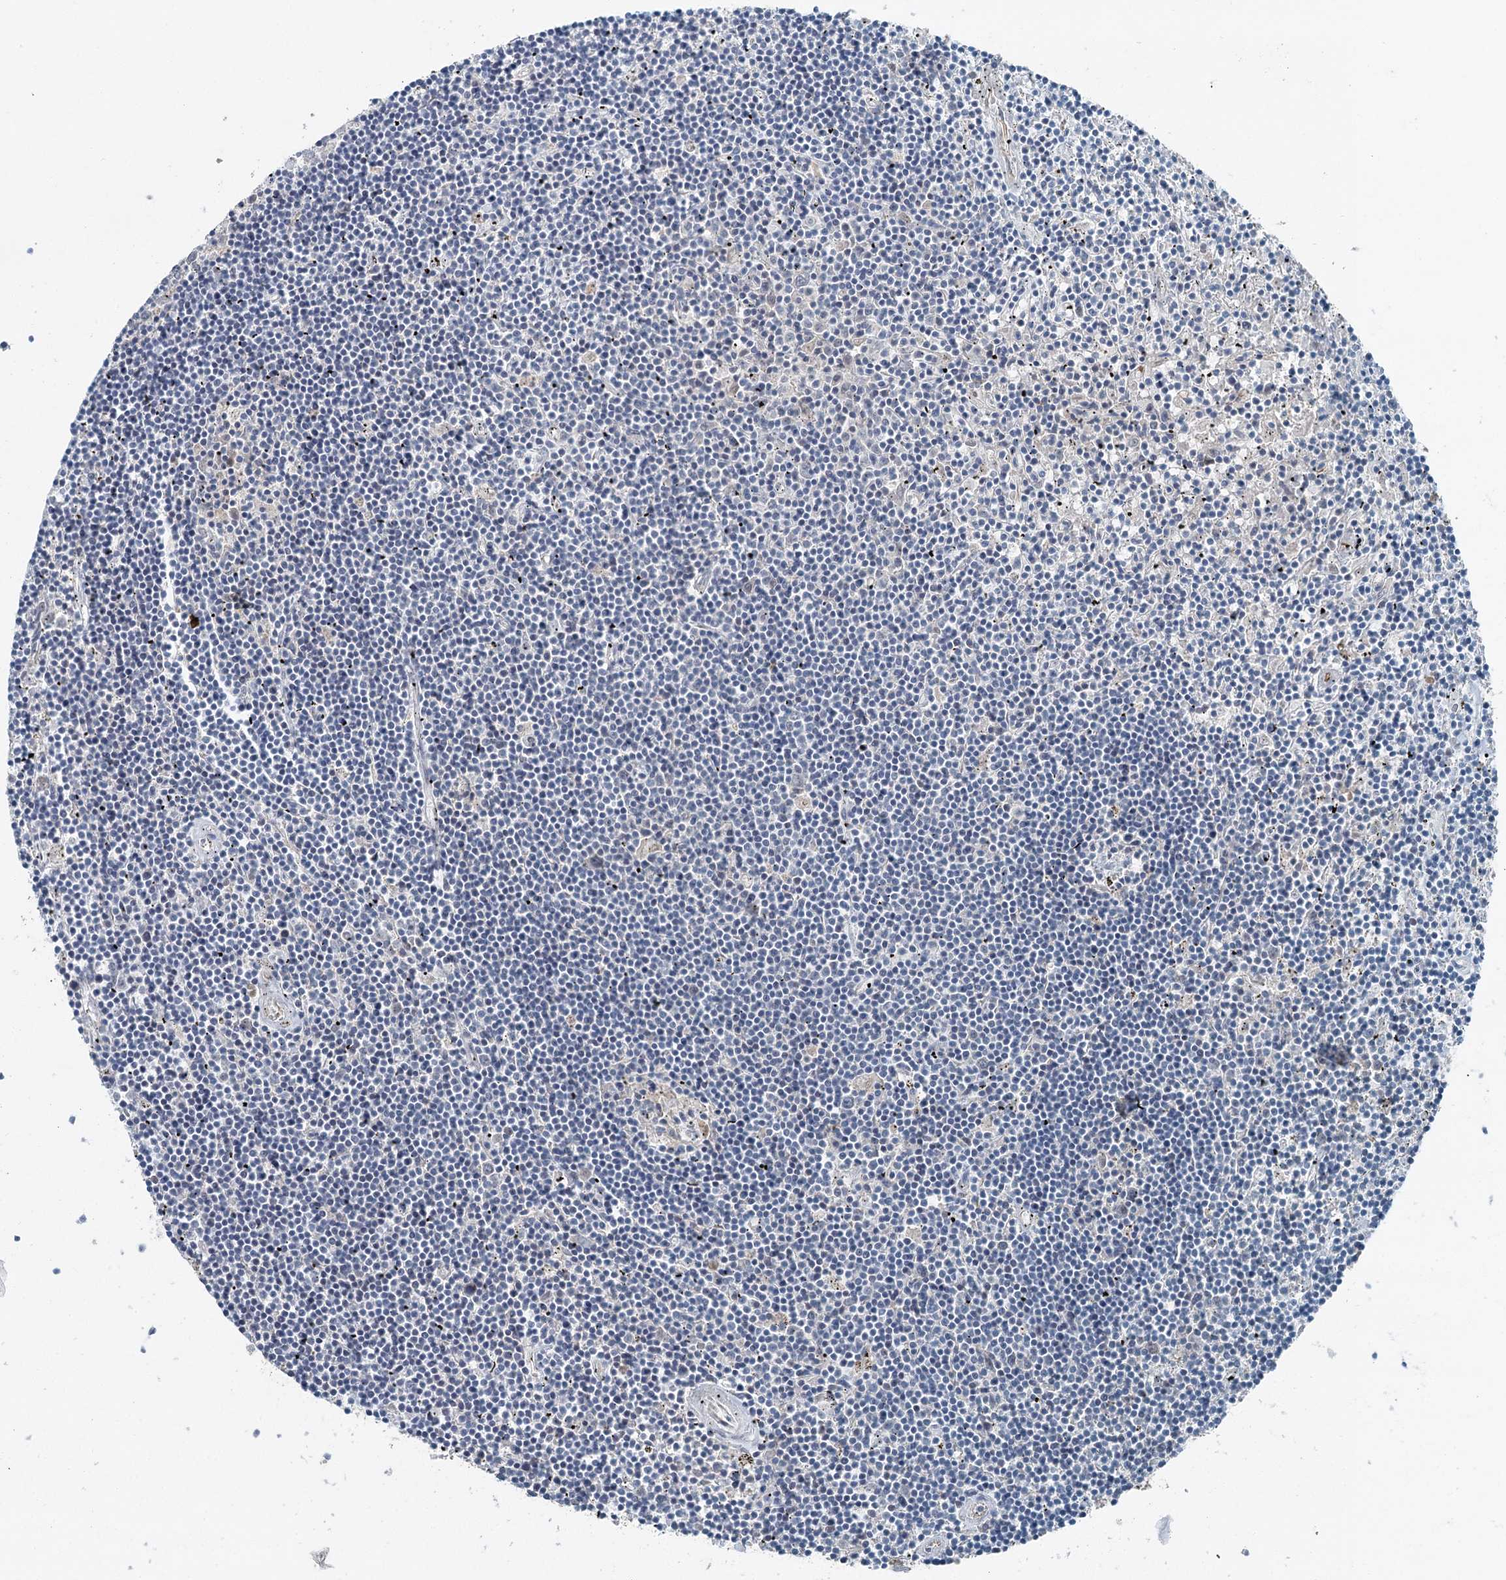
{"staining": {"intensity": "negative", "quantity": "none", "location": "none"}, "tissue": "lymphoma", "cell_type": "Tumor cells", "image_type": "cancer", "snomed": [{"axis": "morphology", "description": "Malignant lymphoma, non-Hodgkin's type, Low grade"}, {"axis": "topography", "description": "Spleen"}], "caption": "Human low-grade malignant lymphoma, non-Hodgkin's type stained for a protein using IHC shows no positivity in tumor cells.", "gene": "CHCHD5", "patient": {"sex": "male", "age": 76}}